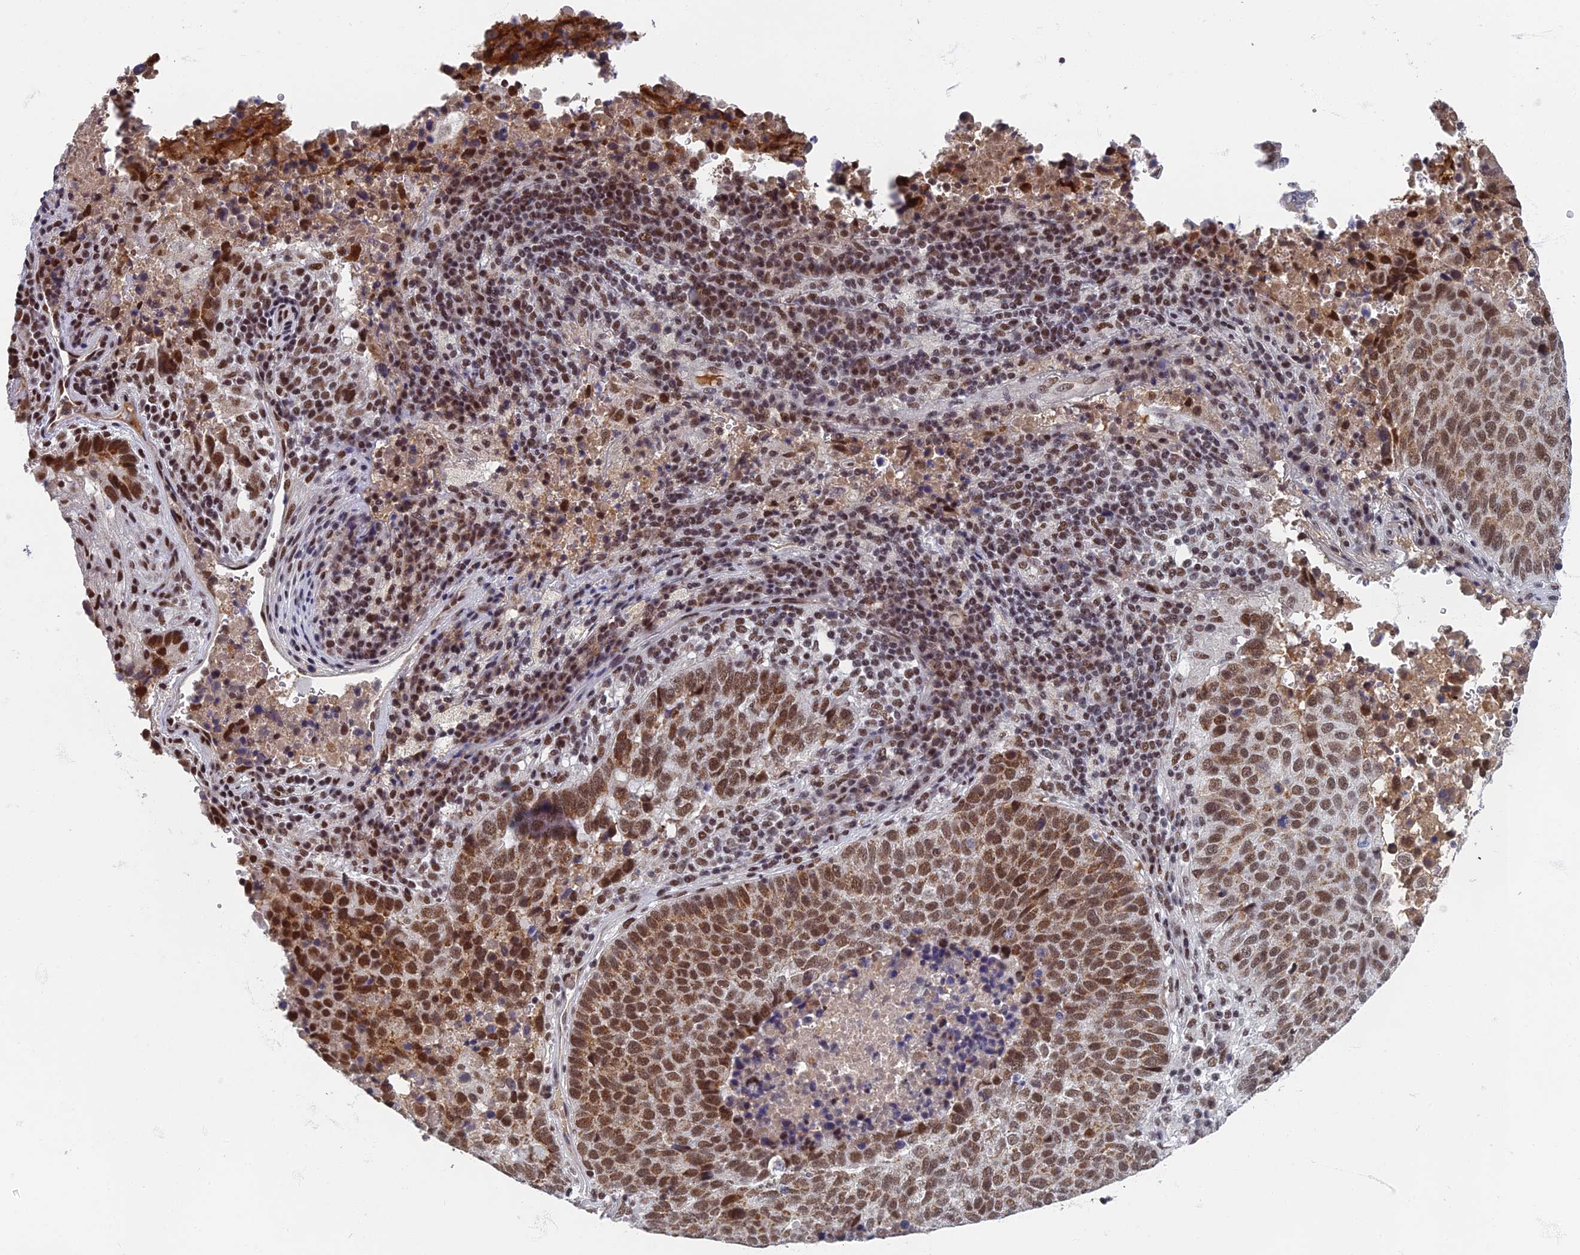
{"staining": {"intensity": "moderate", "quantity": ">75%", "location": "cytoplasmic/membranous,nuclear"}, "tissue": "lung cancer", "cell_type": "Tumor cells", "image_type": "cancer", "snomed": [{"axis": "morphology", "description": "Squamous cell carcinoma, NOS"}, {"axis": "topography", "description": "Lung"}], "caption": "An IHC histopathology image of tumor tissue is shown. Protein staining in brown labels moderate cytoplasmic/membranous and nuclear positivity in lung cancer (squamous cell carcinoma) within tumor cells. Nuclei are stained in blue.", "gene": "TAF13", "patient": {"sex": "male", "age": 73}}